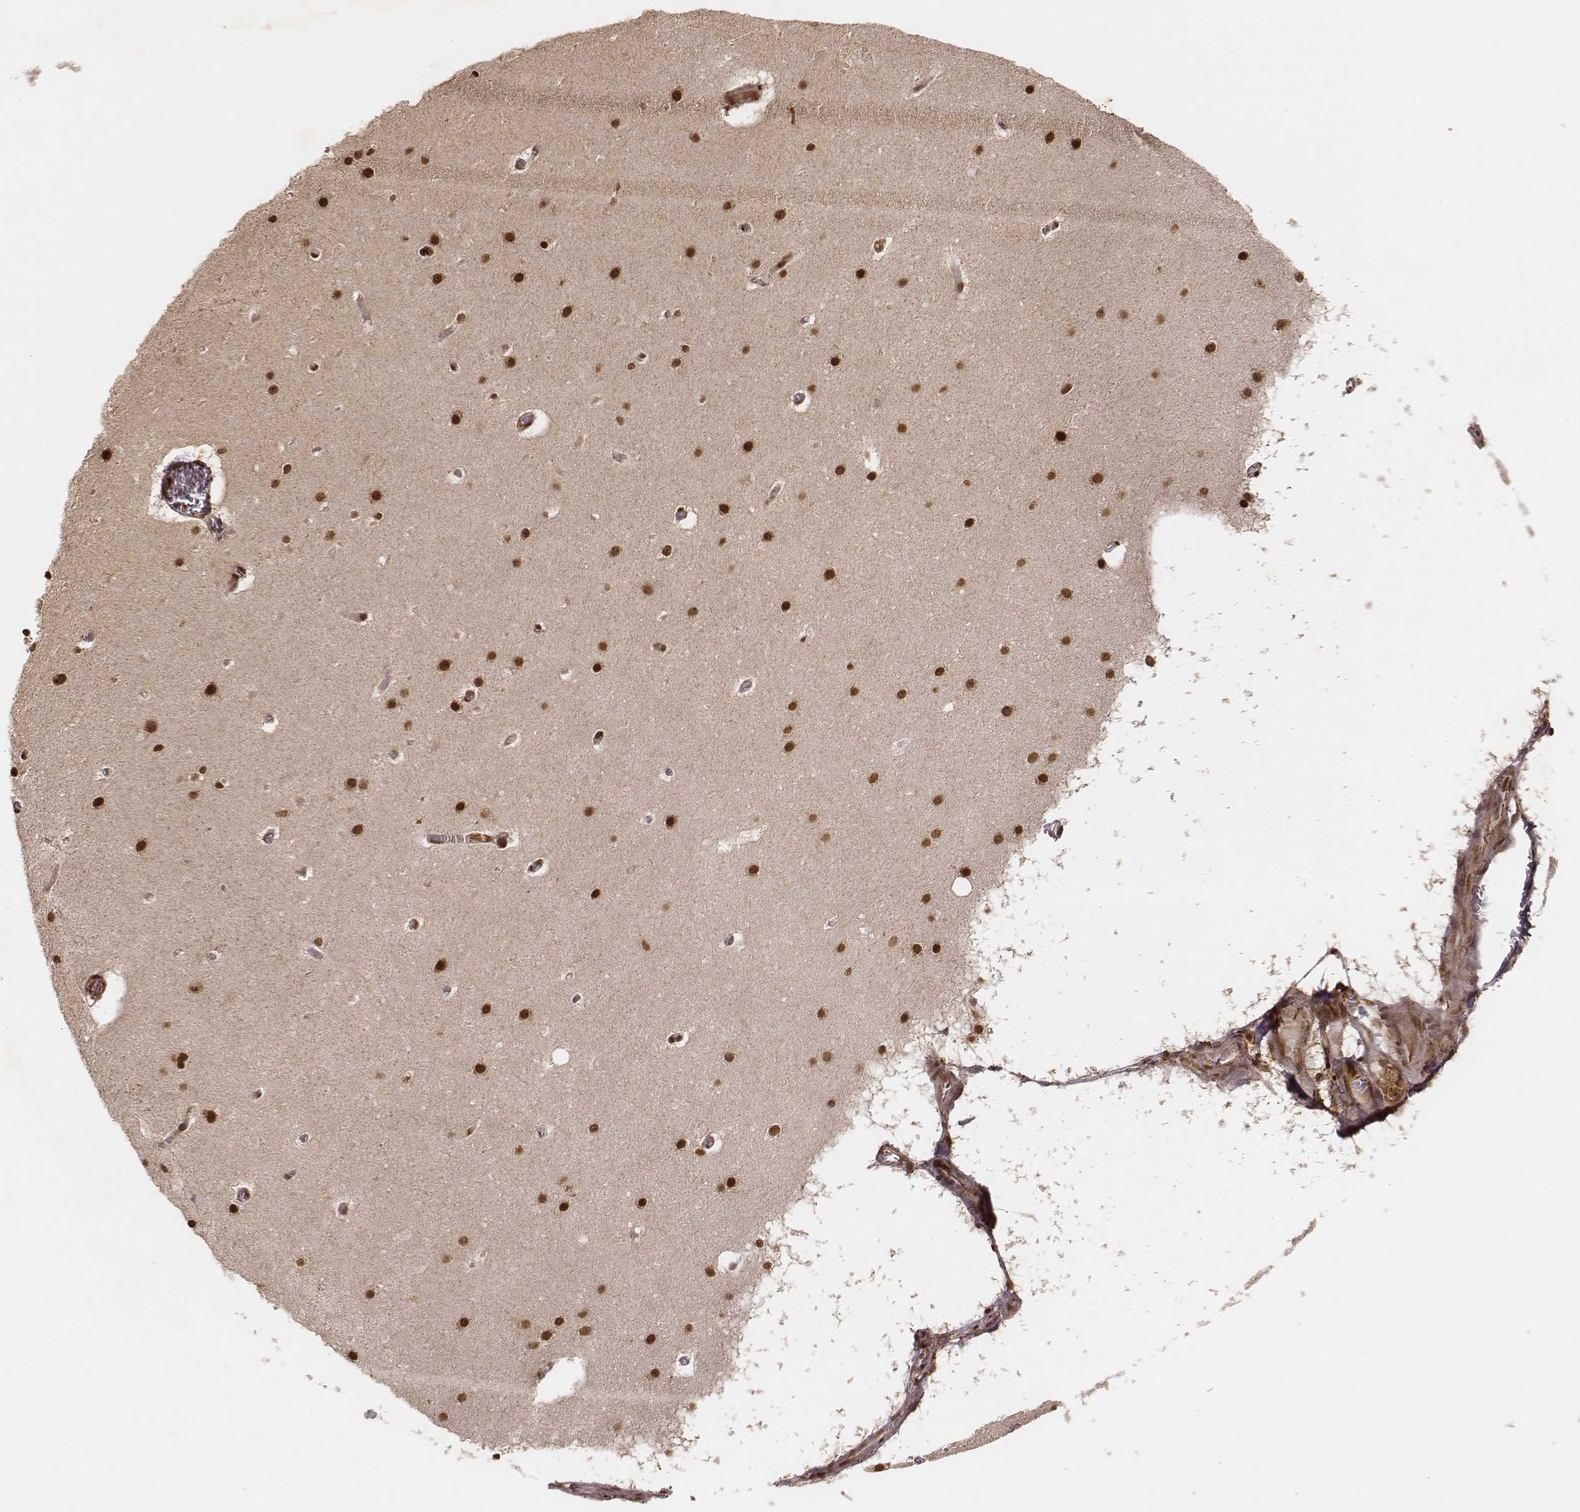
{"staining": {"intensity": "moderate", "quantity": ">75%", "location": "nuclear"}, "tissue": "cerebellum", "cell_type": "Cells in granular layer", "image_type": "normal", "snomed": [{"axis": "morphology", "description": "Normal tissue, NOS"}, {"axis": "topography", "description": "Cerebellum"}], "caption": "Immunohistochemistry staining of normal cerebellum, which exhibits medium levels of moderate nuclear positivity in about >75% of cells in granular layer indicating moderate nuclear protein staining. The staining was performed using DAB (brown) for protein detection and nuclei were counterstained in hematoxylin (blue).", "gene": "NFX1", "patient": {"sex": "male", "age": 70}}